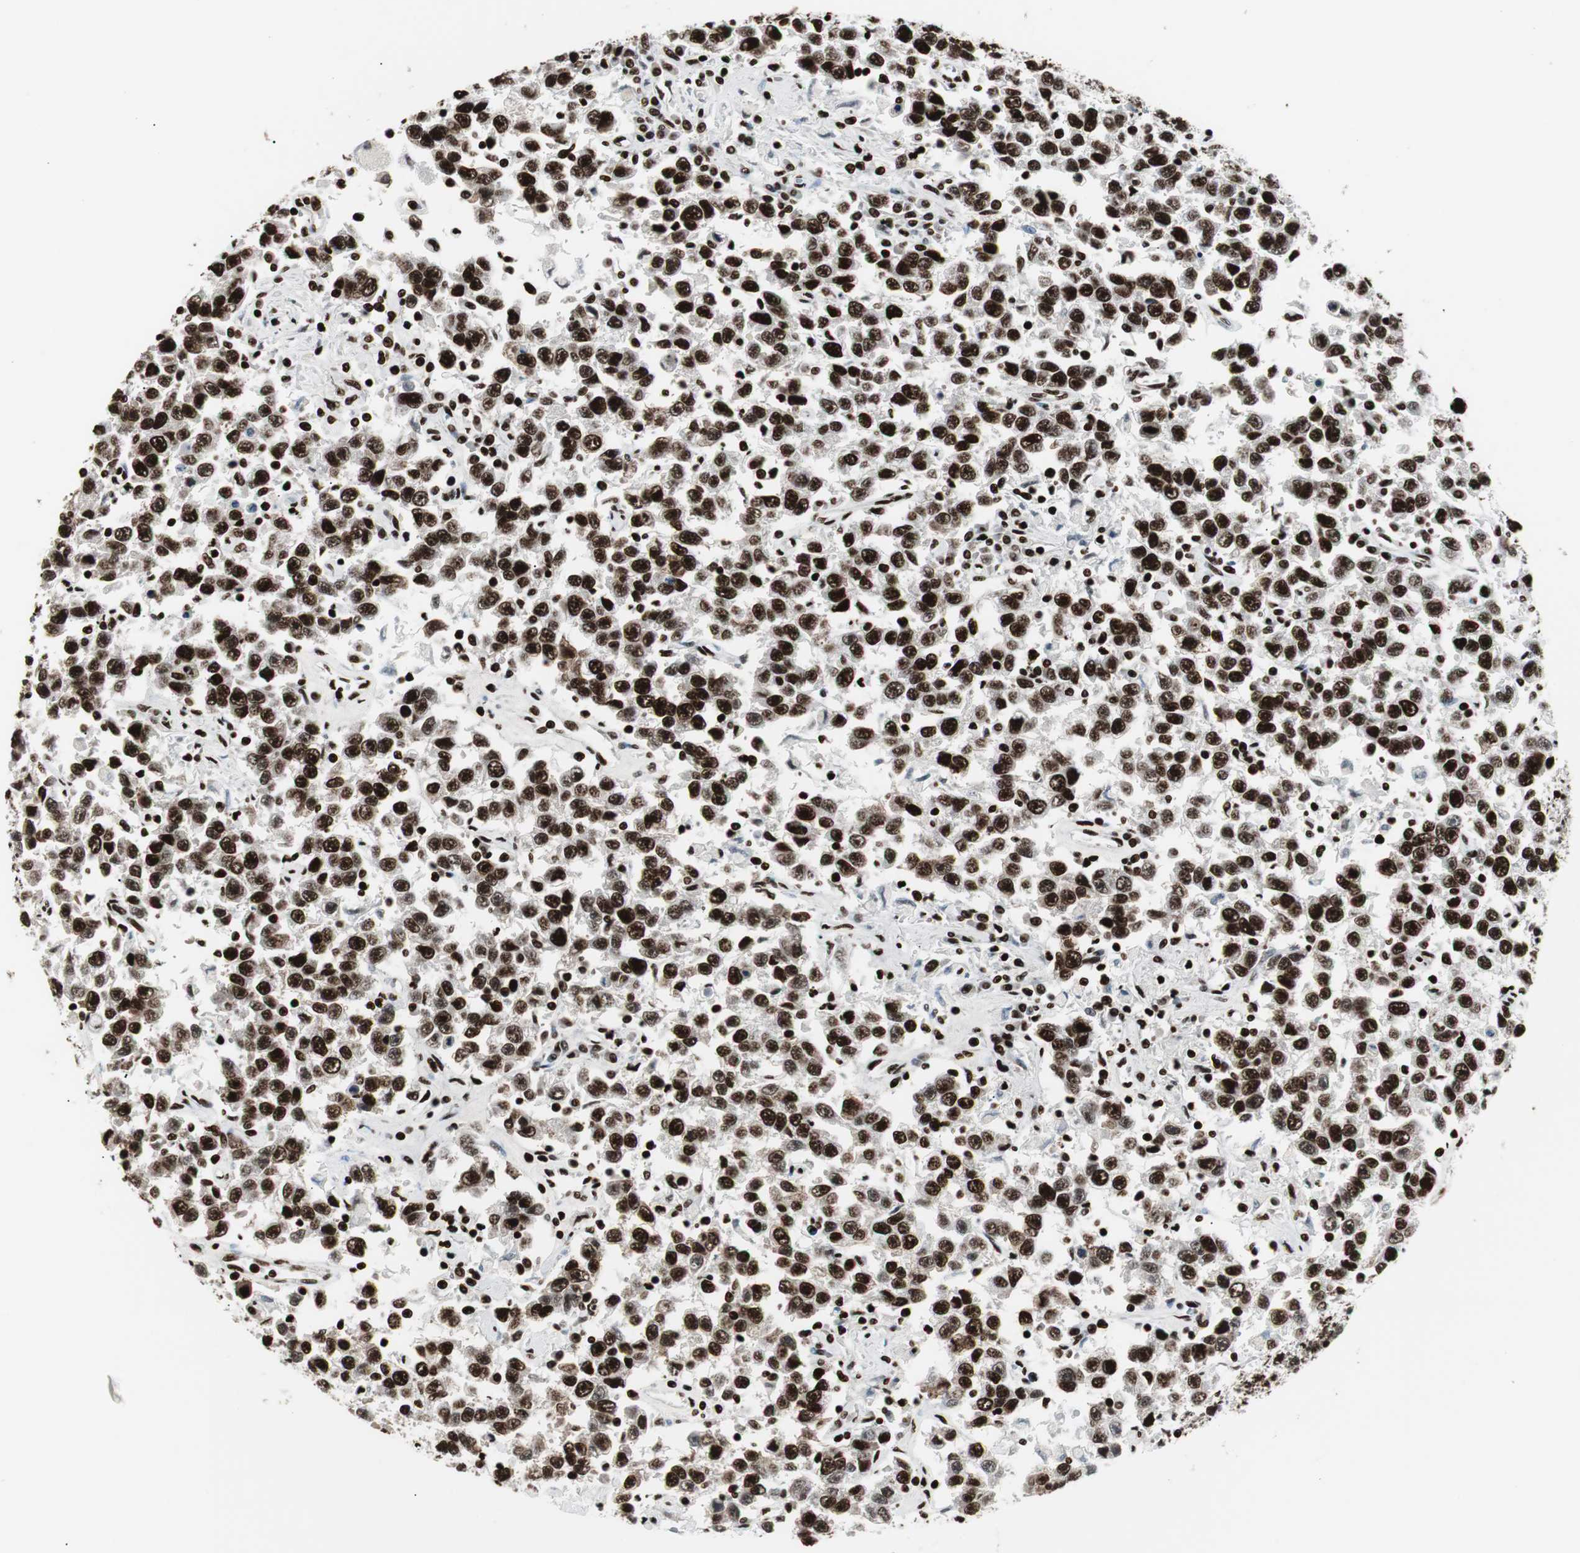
{"staining": {"intensity": "strong", "quantity": ">75%", "location": "nuclear"}, "tissue": "testis cancer", "cell_type": "Tumor cells", "image_type": "cancer", "snomed": [{"axis": "morphology", "description": "Seminoma, NOS"}, {"axis": "topography", "description": "Testis"}], "caption": "About >75% of tumor cells in testis seminoma show strong nuclear protein staining as visualized by brown immunohistochemical staining.", "gene": "MTA2", "patient": {"sex": "male", "age": 41}}